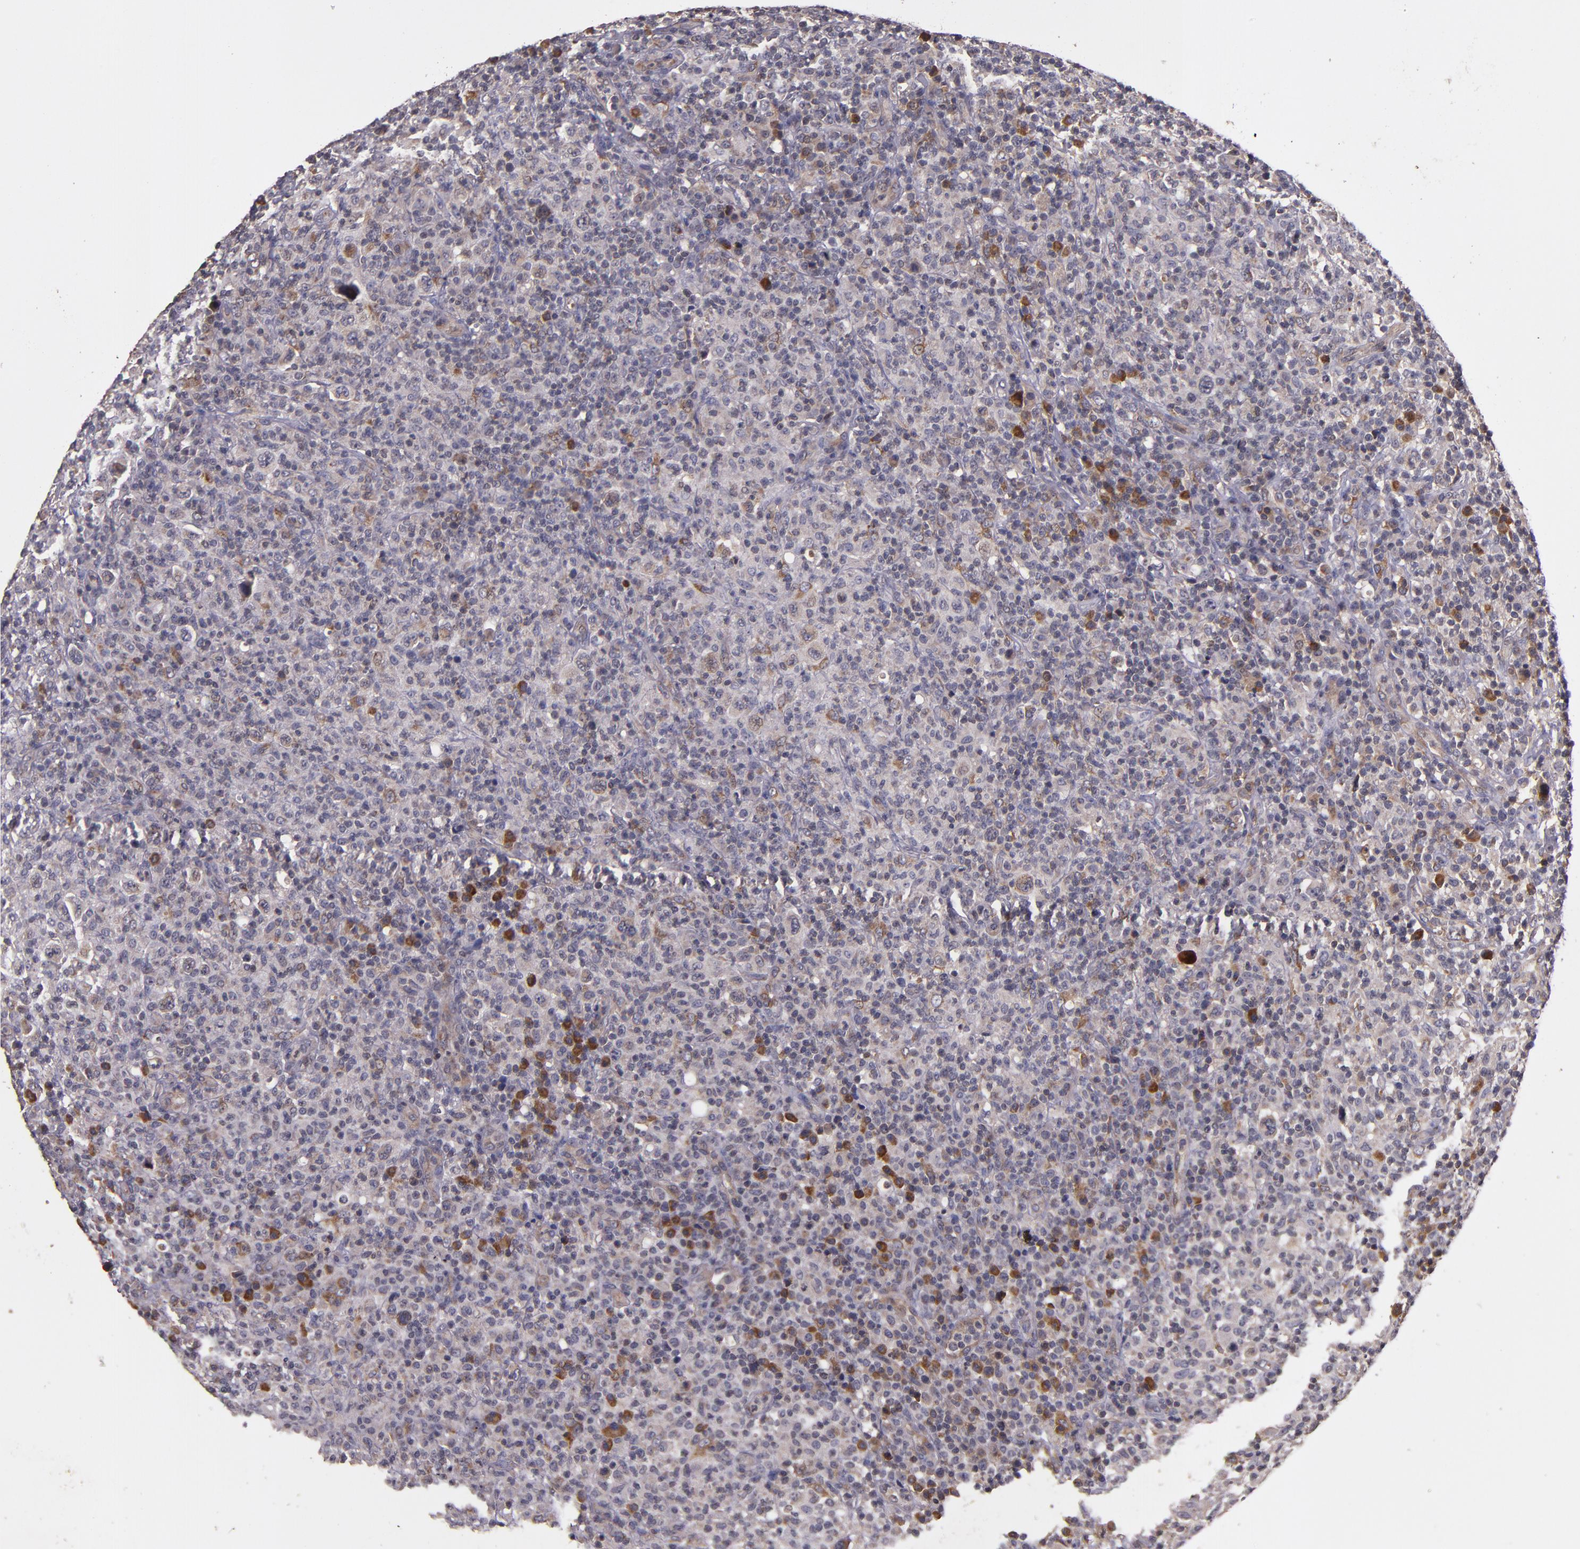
{"staining": {"intensity": "moderate", "quantity": "<25%", "location": "cytoplasmic/membranous"}, "tissue": "lymphoma", "cell_type": "Tumor cells", "image_type": "cancer", "snomed": [{"axis": "morphology", "description": "Hodgkin's disease, NOS"}, {"axis": "topography", "description": "Lymph node"}], "caption": "The immunohistochemical stain highlights moderate cytoplasmic/membranous staining in tumor cells of lymphoma tissue.", "gene": "PRAF2", "patient": {"sex": "male", "age": 65}}